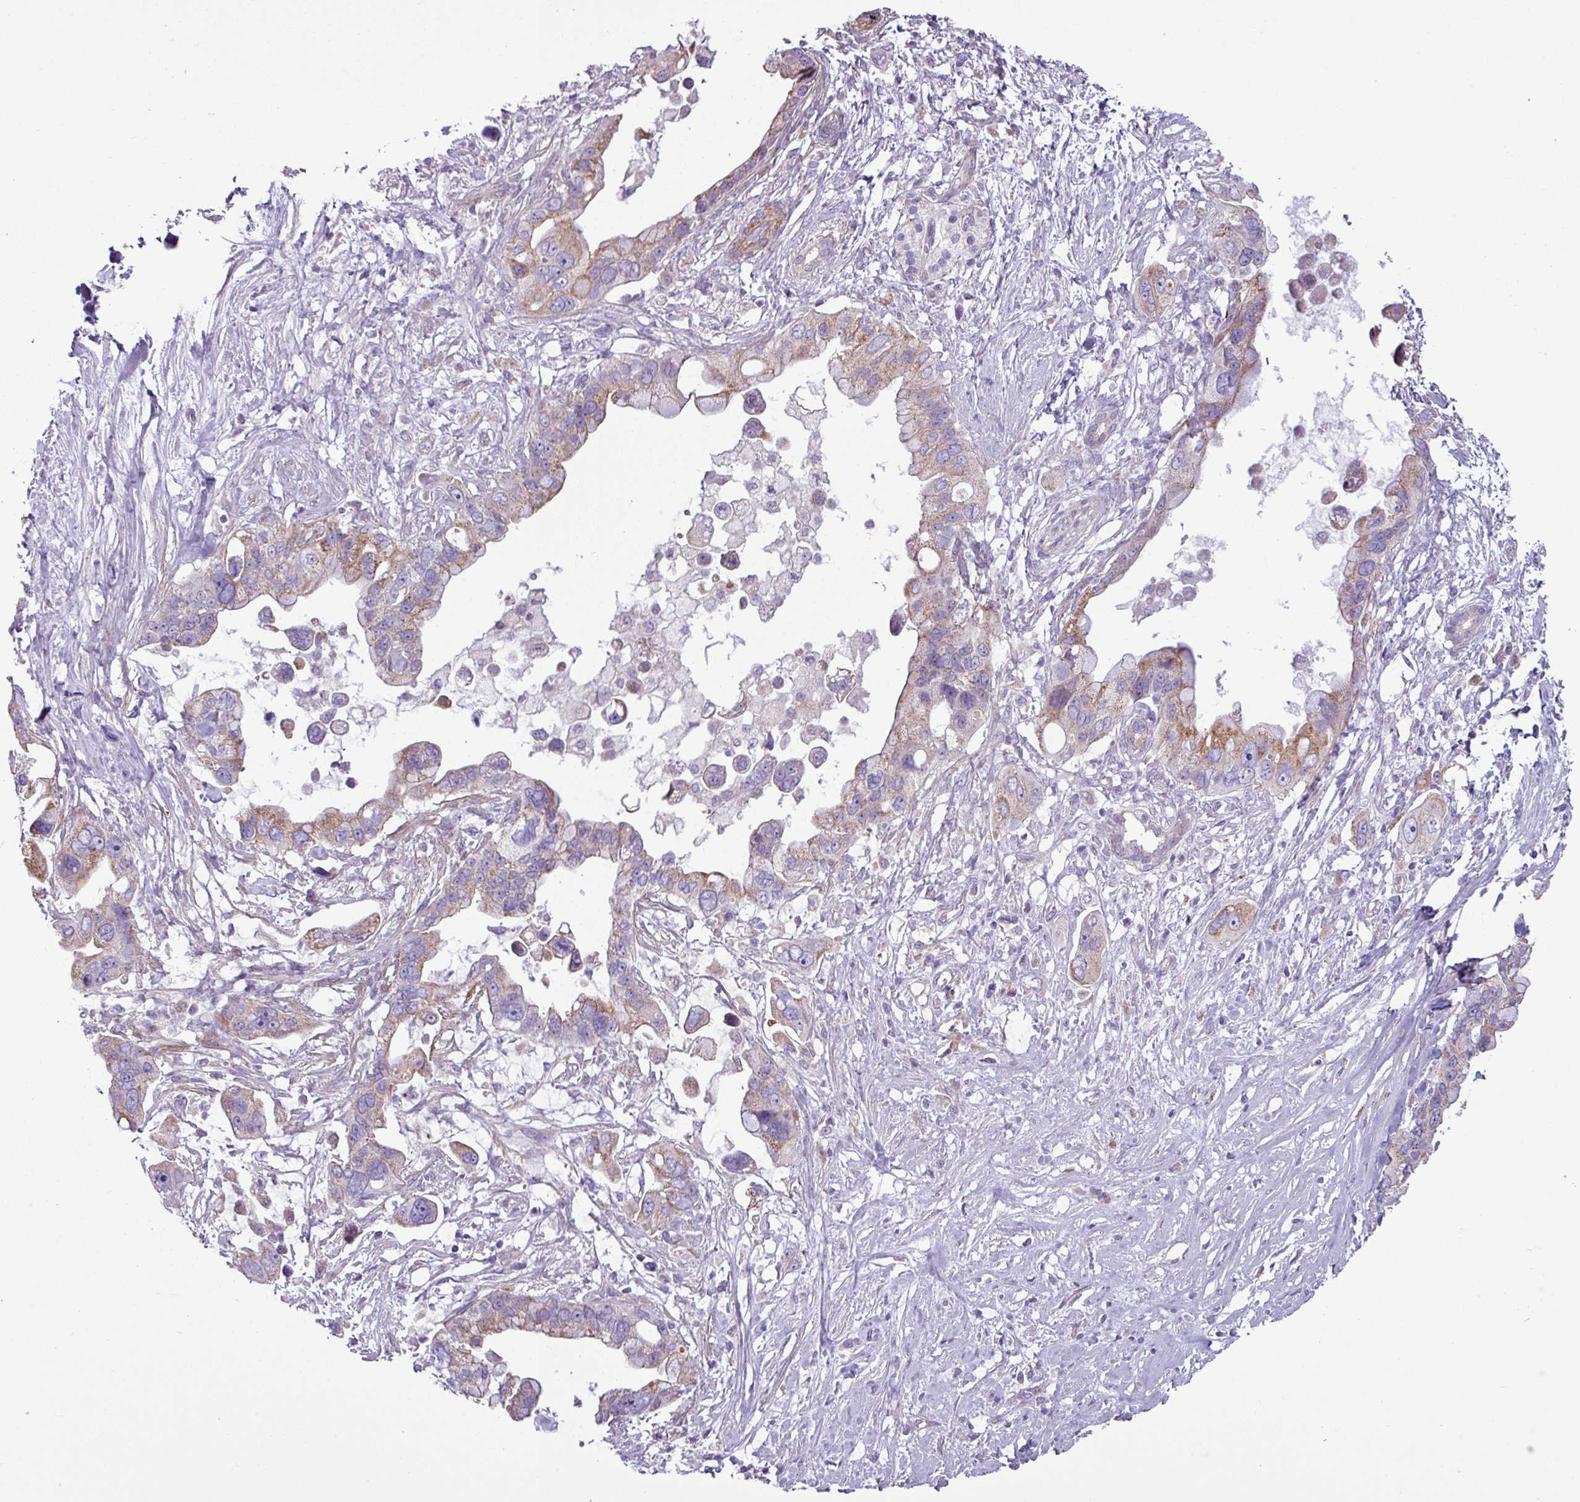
{"staining": {"intensity": "moderate", "quantity": "<25%", "location": "cytoplasmic/membranous"}, "tissue": "pancreatic cancer", "cell_type": "Tumor cells", "image_type": "cancer", "snomed": [{"axis": "morphology", "description": "Adenocarcinoma, NOS"}, {"axis": "topography", "description": "Pancreas"}], "caption": "Human pancreatic cancer stained with a brown dye exhibits moderate cytoplasmic/membranous positive expression in about <25% of tumor cells.", "gene": "BTN2A2", "patient": {"sex": "female", "age": 83}}